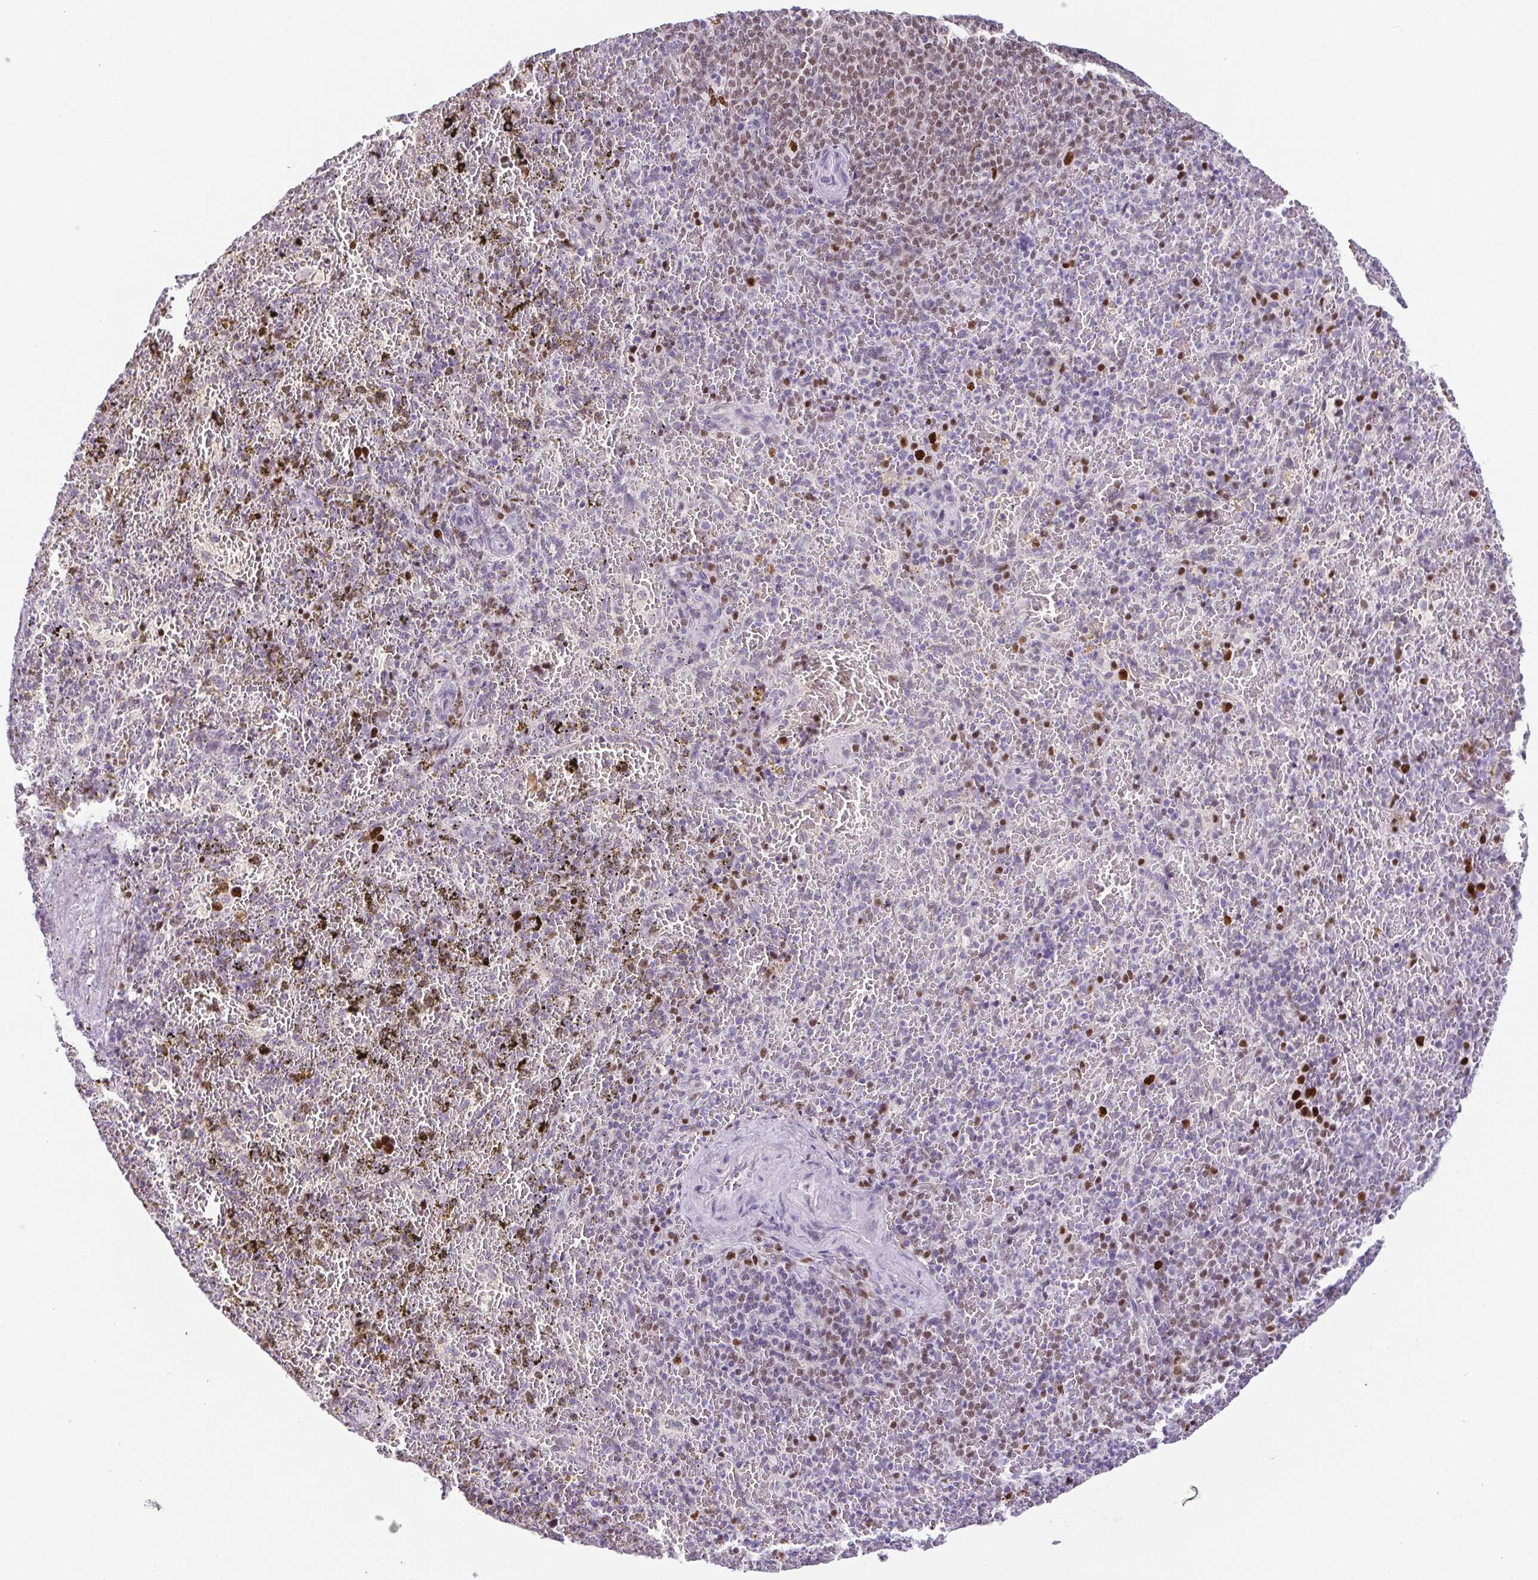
{"staining": {"intensity": "moderate", "quantity": "<25%", "location": "nuclear"}, "tissue": "spleen", "cell_type": "Cells in red pulp", "image_type": "normal", "snomed": [{"axis": "morphology", "description": "Normal tissue, NOS"}, {"axis": "topography", "description": "Spleen"}], "caption": "Immunohistochemistry histopathology image of benign spleen: spleen stained using IHC exhibits low levels of moderate protein expression localized specifically in the nuclear of cells in red pulp, appearing as a nuclear brown color.", "gene": "TCF3", "patient": {"sex": "female", "age": 50}}